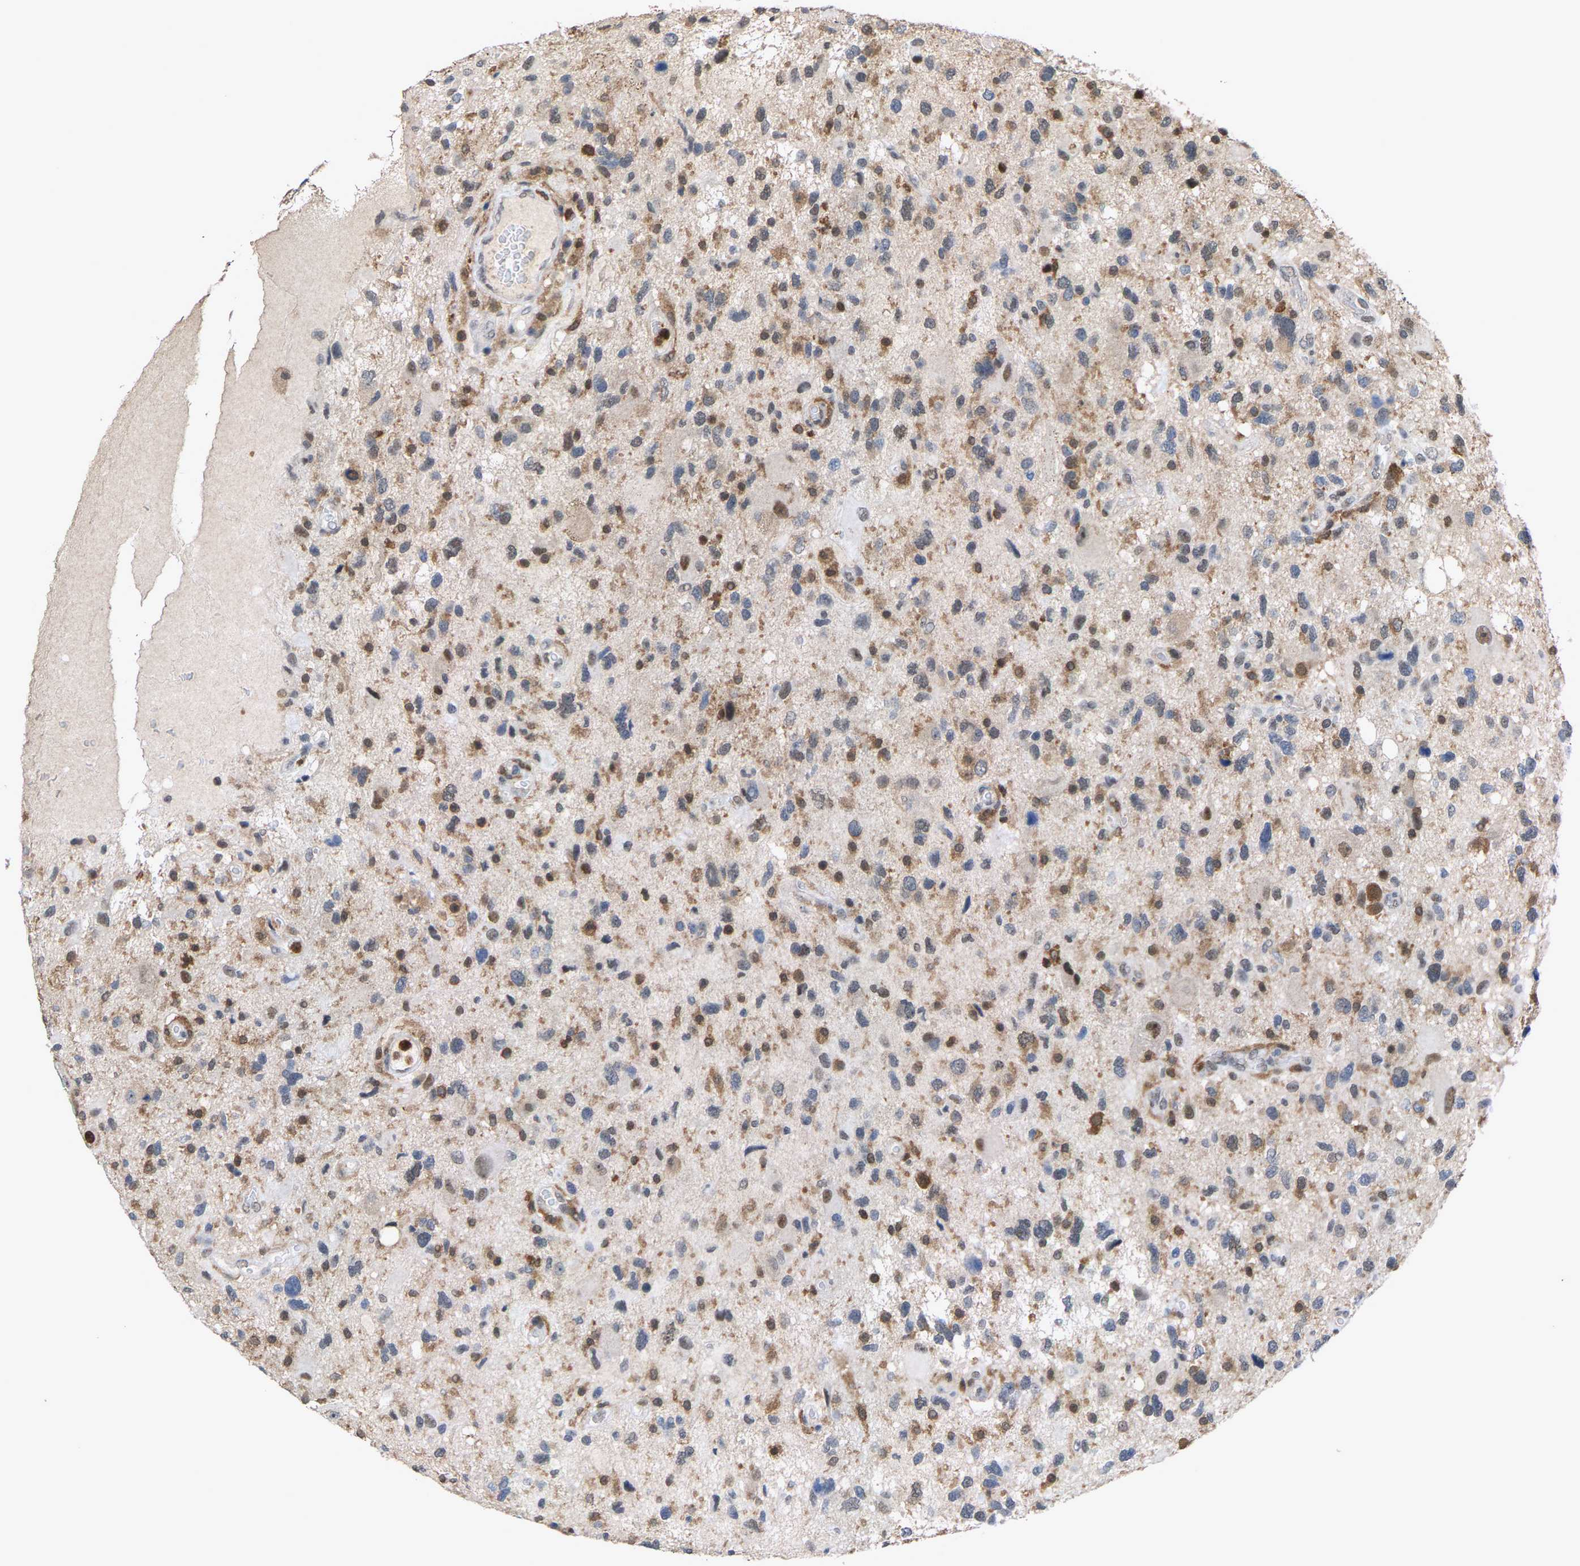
{"staining": {"intensity": "moderate", "quantity": "25%-75%", "location": "cytoplasmic/membranous,nuclear"}, "tissue": "glioma", "cell_type": "Tumor cells", "image_type": "cancer", "snomed": [{"axis": "morphology", "description": "Glioma, malignant, High grade"}, {"axis": "topography", "description": "Brain"}], "caption": "Glioma stained with a brown dye displays moderate cytoplasmic/membranous and nuclear positive positivity in approximately 25%-75% of tumor cells.", "gene": "FGD3", "patient": {"sex": "male", "age": 33}}